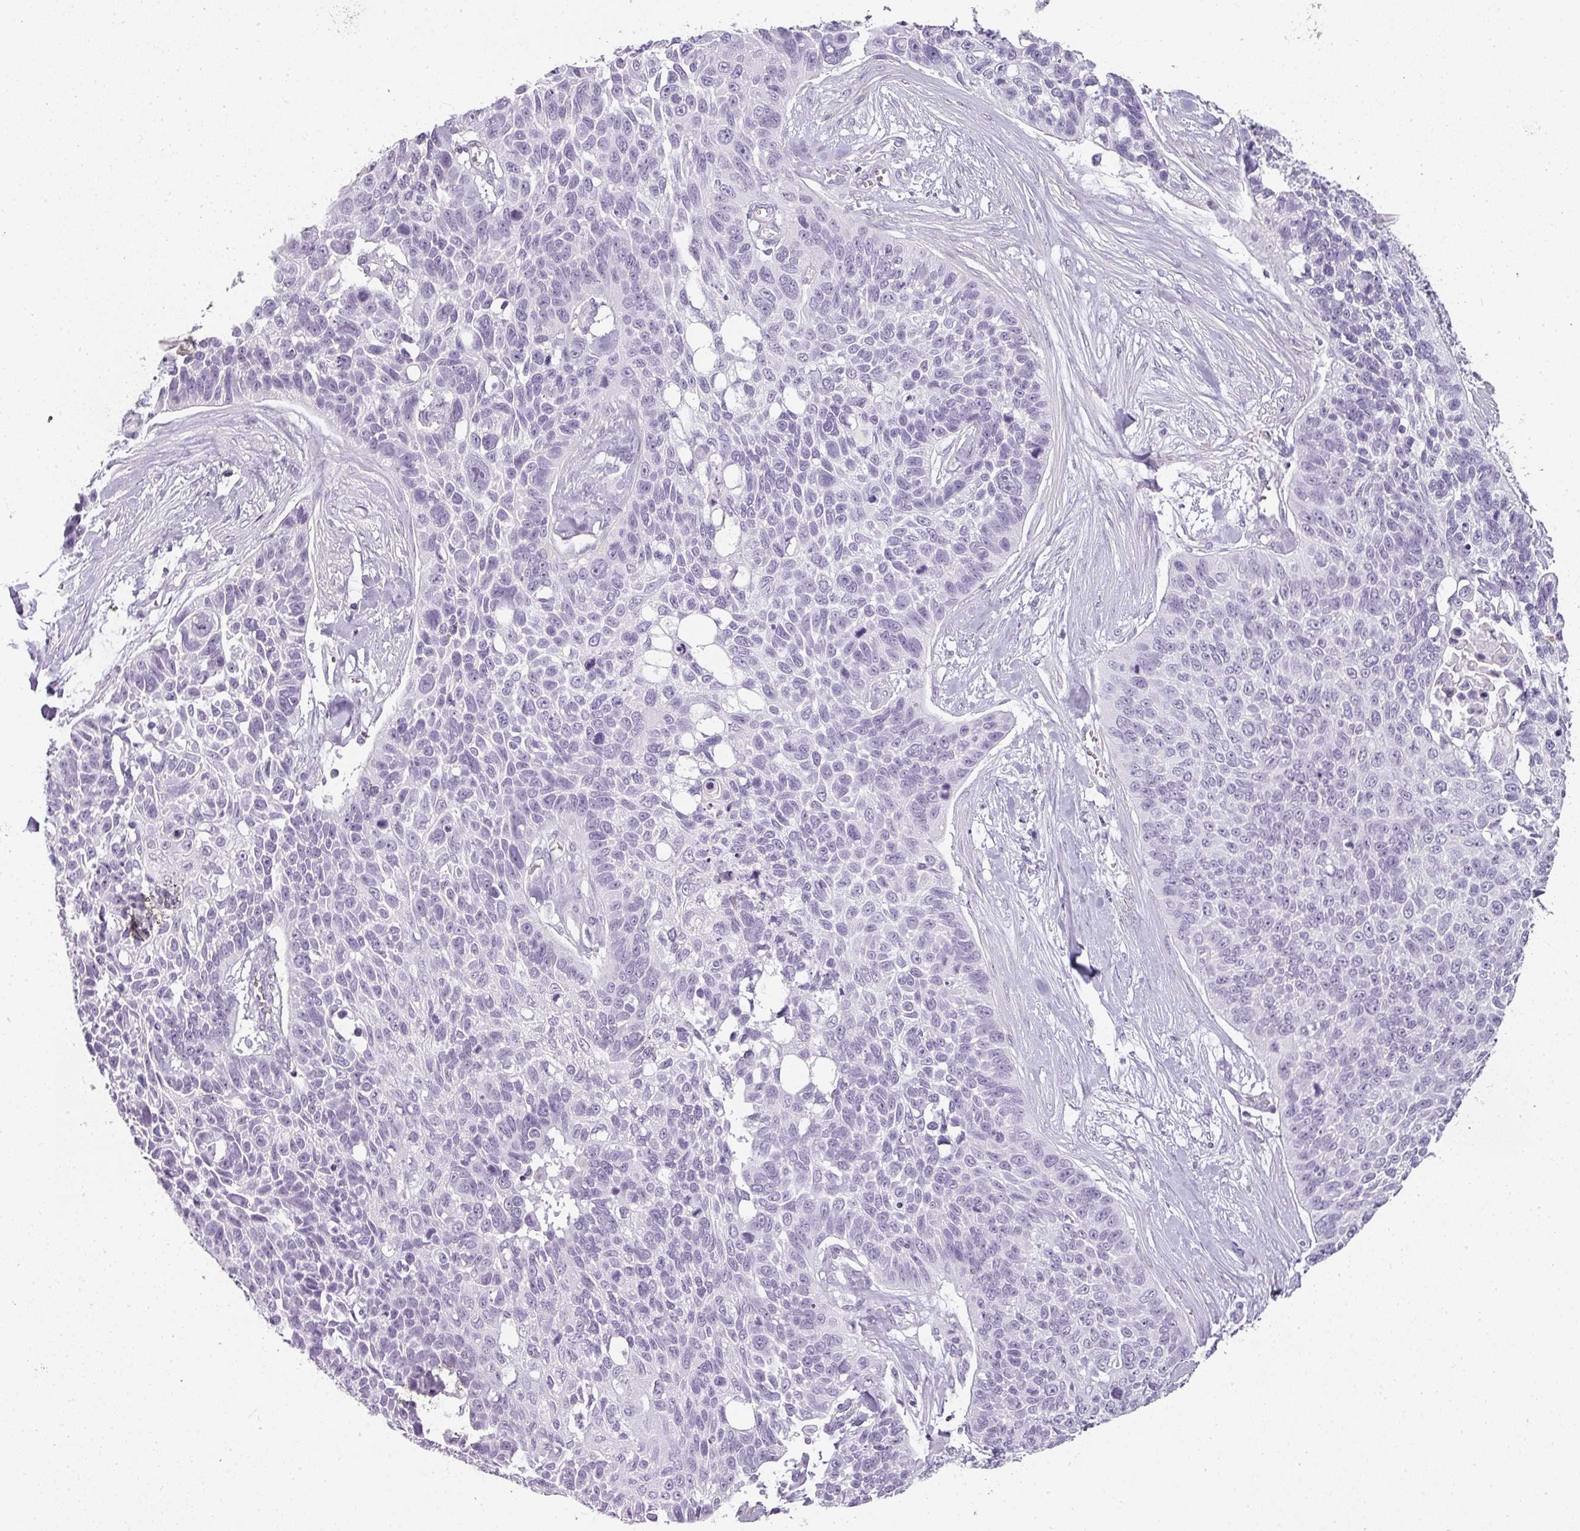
{"staining": {"intensity": "negative", "quantity": "none", "location": "none"}, "tissue": "lung cancer", "cell_type": "Tumor cells", "image_type": "cancer", "snomed": [{"axis": "morphology", "description": "Squamous cell carcinoma, NOS"}, {"axis": "topography", "description": "Lung"}], "caption": "A micrograph of human lung squamous cell carcinoma is negative for staining in tumor cells.", "gene": "TMEM42", "patient": {"sex": "male", "age": 62}}